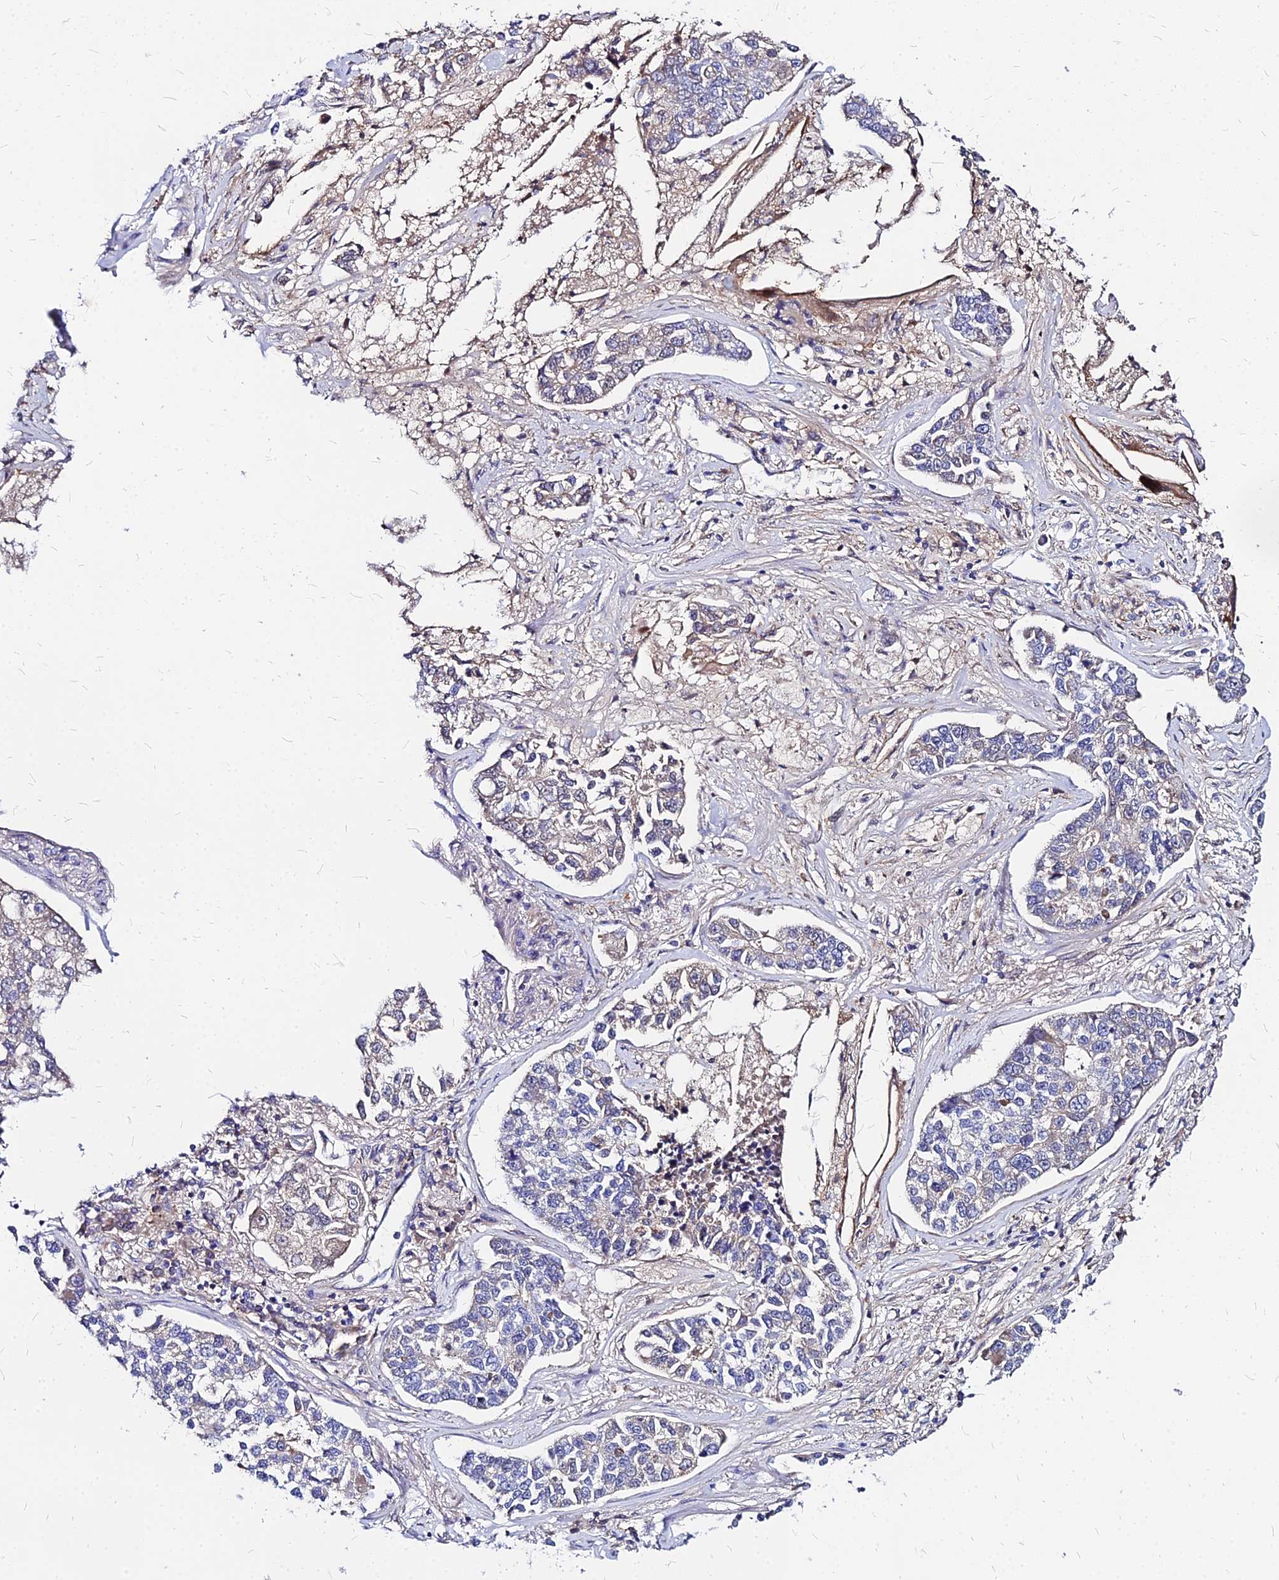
{"staining": {"intensity": "negative", "quantity": "none", "location": "none"}, "tissue": "lung cancer", "cell_type": "Tumor cells", "image_type": "cancer", "snomed": [{"axis": "morphology", "description": "Adenocarcinoma, NOS"}, {"axis": "topography", "description": "Lung"}], "caption": "This is an immunohistochemistry histopathology image of lung cancer. There is no staining in tumor cells.", "gene": "ACSM6", "patient": {"sex": "male", "age": 49}}